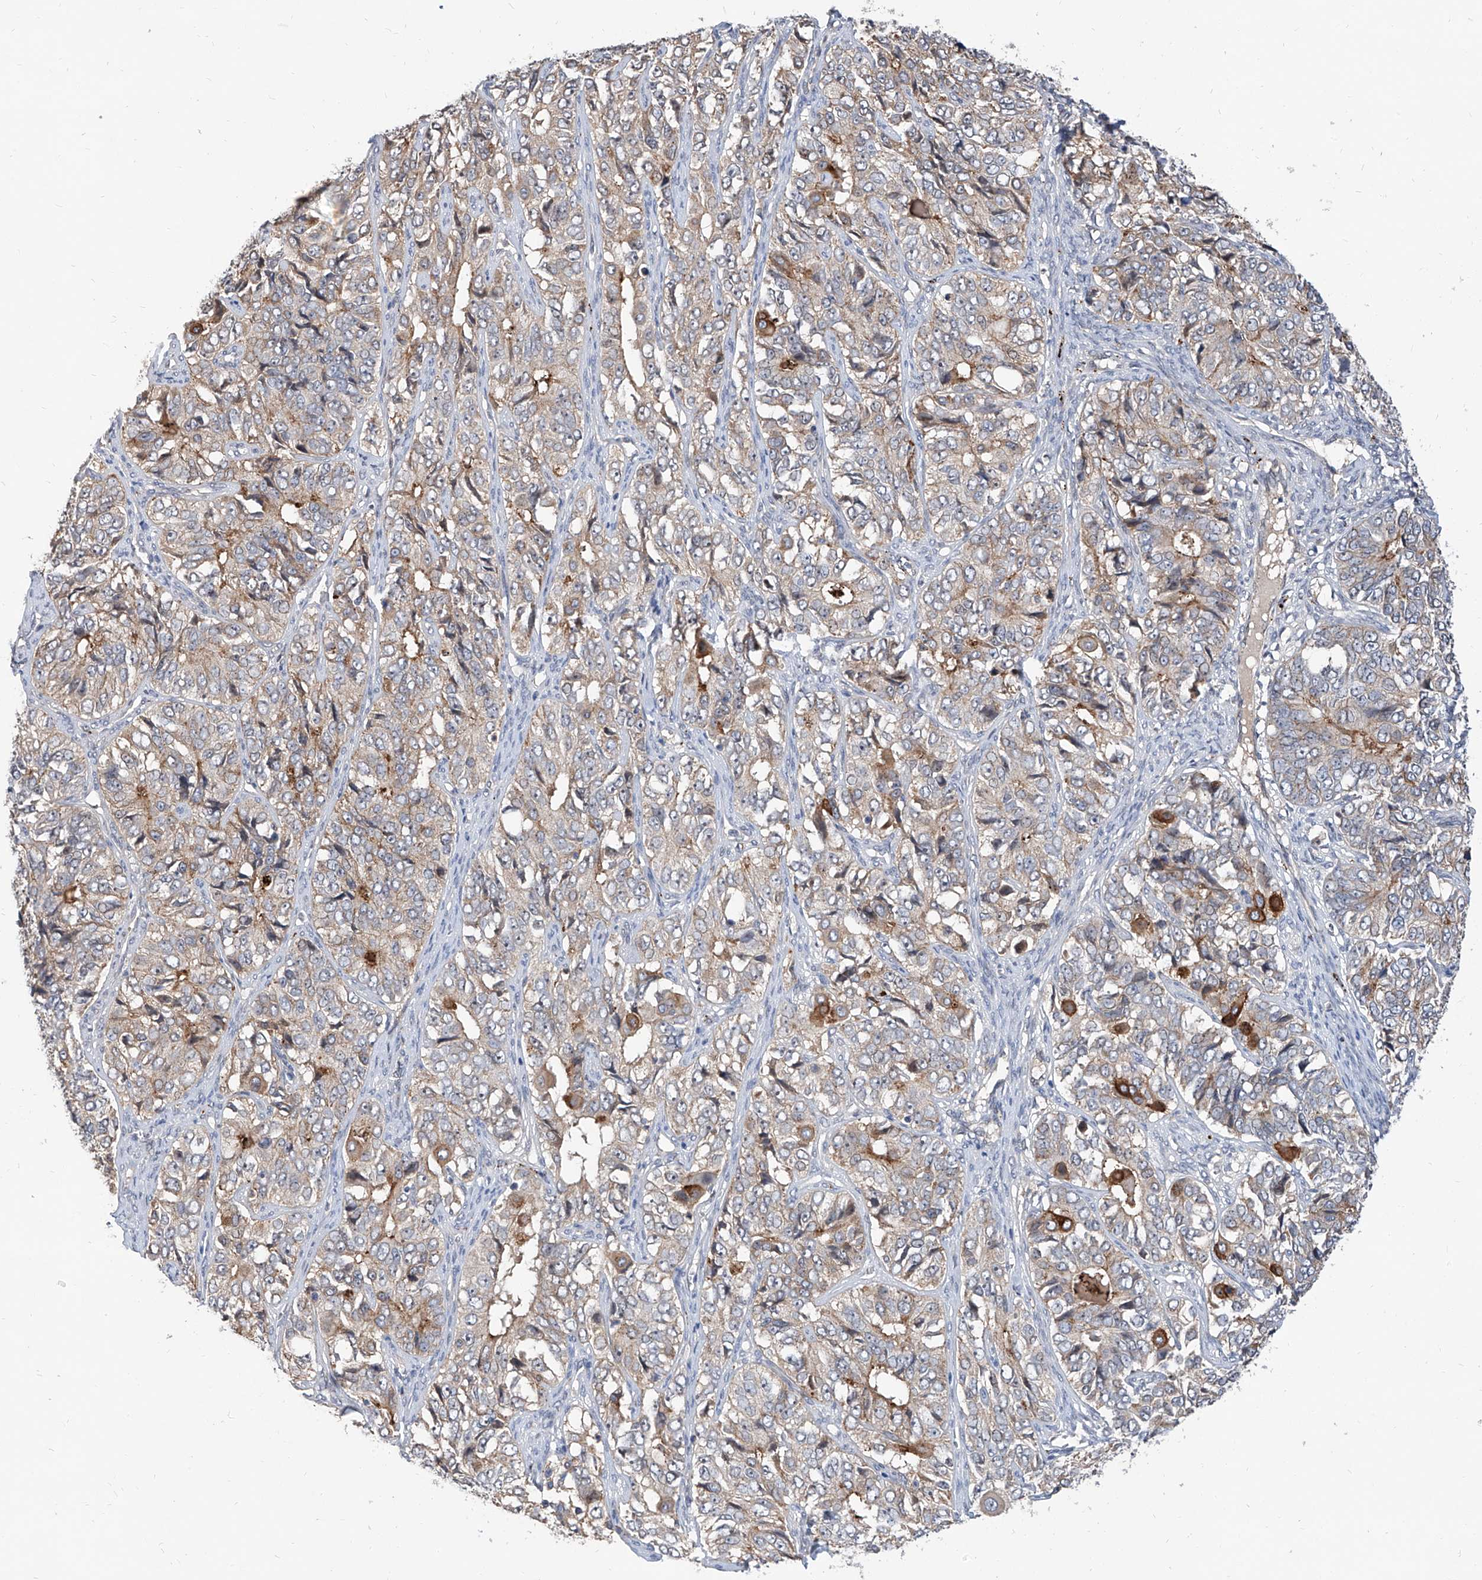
{"staining": {"intensity": "moderate", "quantity": "<25%", "location": "cytoplasmic/membranous"}, "tissue": "ovarian cancer", "cell_type": "Tumor cells", "image_type": "cancer", "snomed": [{"axis": "morphology", "description": "Carcinoma, endometroid"}, {"axis": "topography", "description": "Ovary"}], "caption": "There is low levels of moderate cytoplasmic/membranous positivity in tumor cells of ovarian endometroid carcinoma, as demonstrated by immunohistochemical staining (brown color).", "gene": "MAGEE2", "patient": {"sex": "female", "age": 51}}